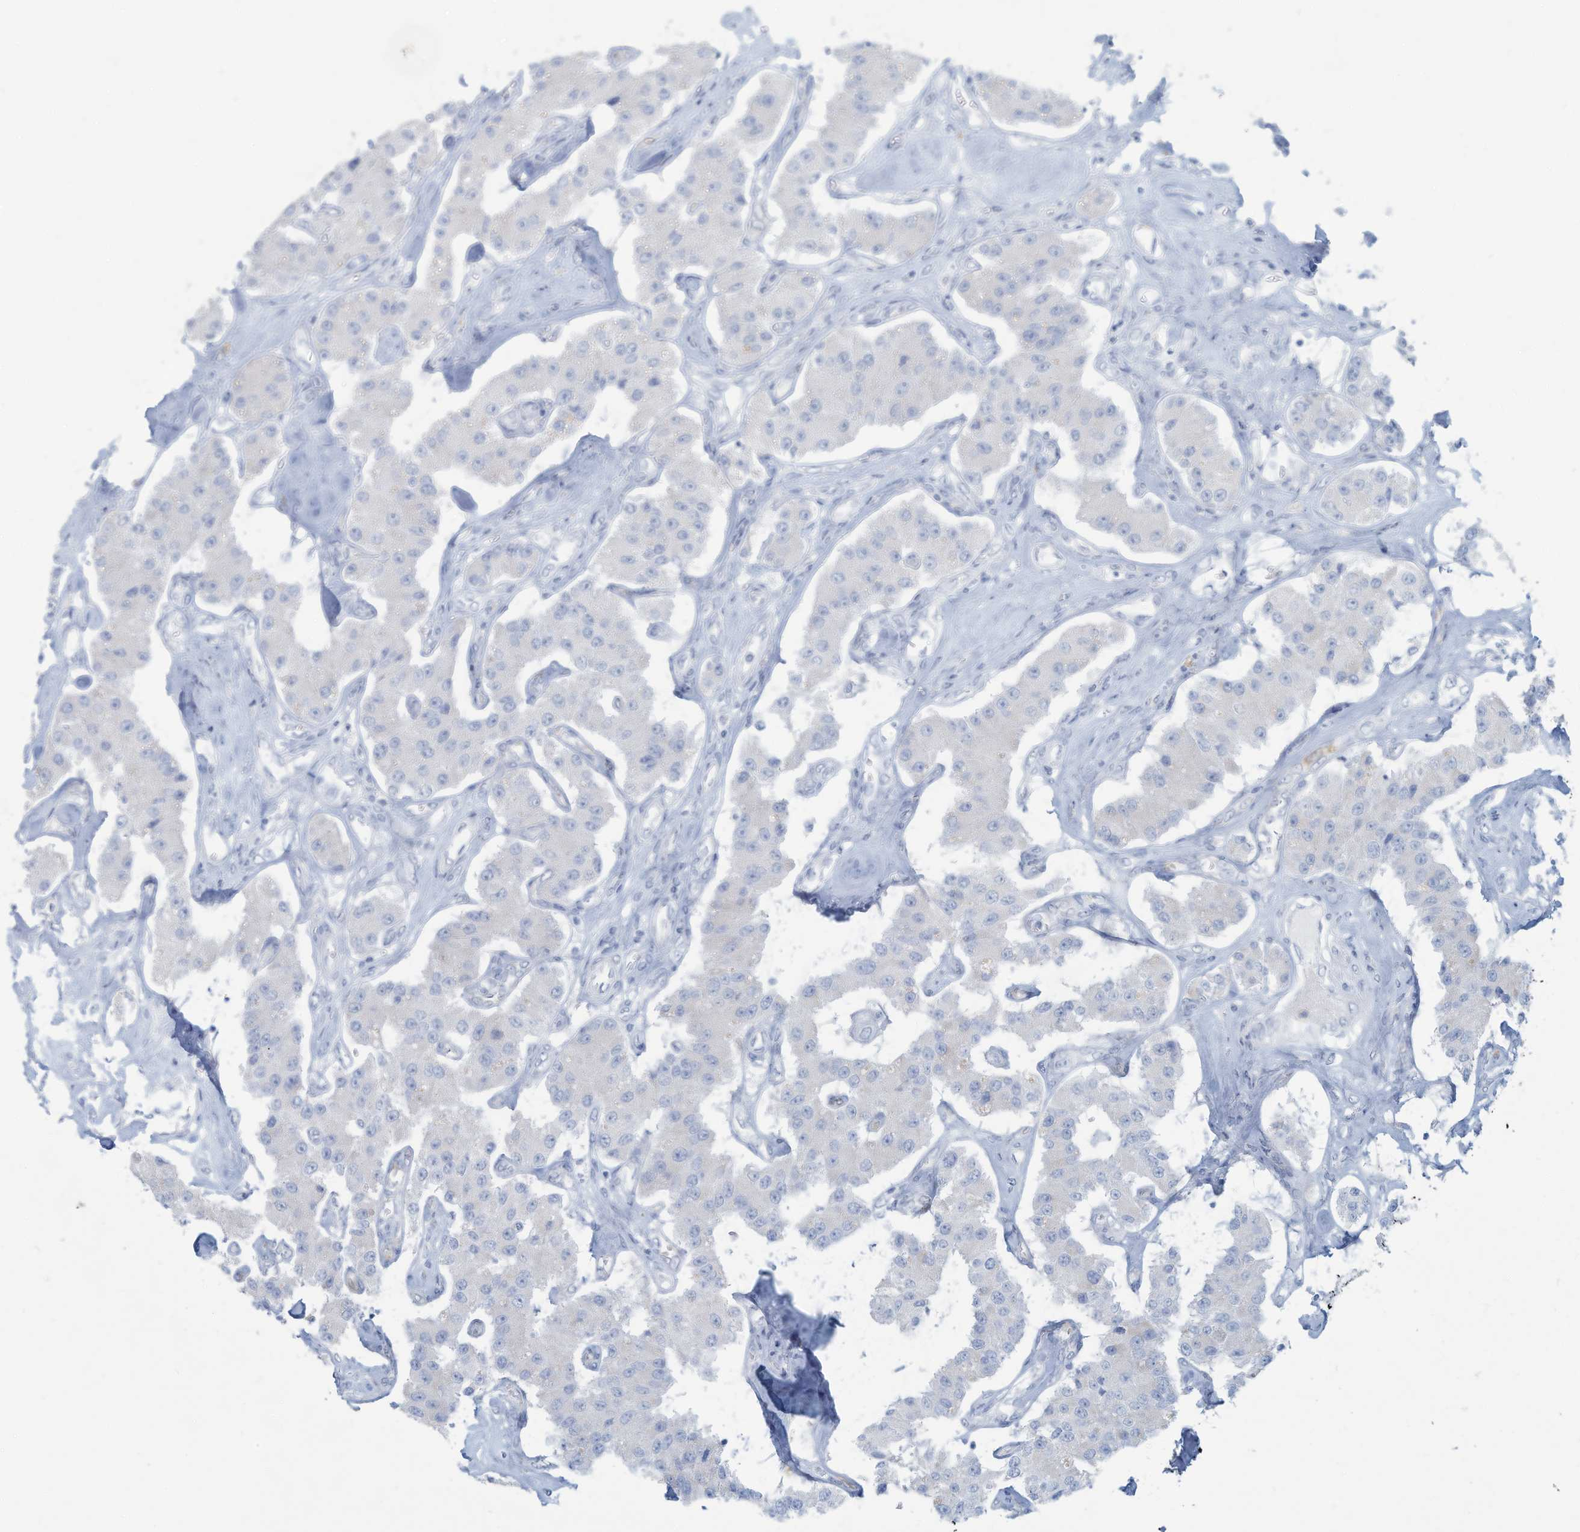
{"staining": {"intensity": "negative", "quantity": "none", "location": "none"}, "tissue": "carcinoid", "cell_type": "Tumor cells", "image_type": "cancer", "snomed": [{"axis": "morphology", "description": "Carcinoid, malignant, NOS"}, {"axis": "topography", "description": "Pancreas"}], "caption": "Photomicrograph shows no protein positivity in tumor cells of carcinoid tissue.", "gene": "ERI2", "patient": {"sex": "male", "age": 41}}